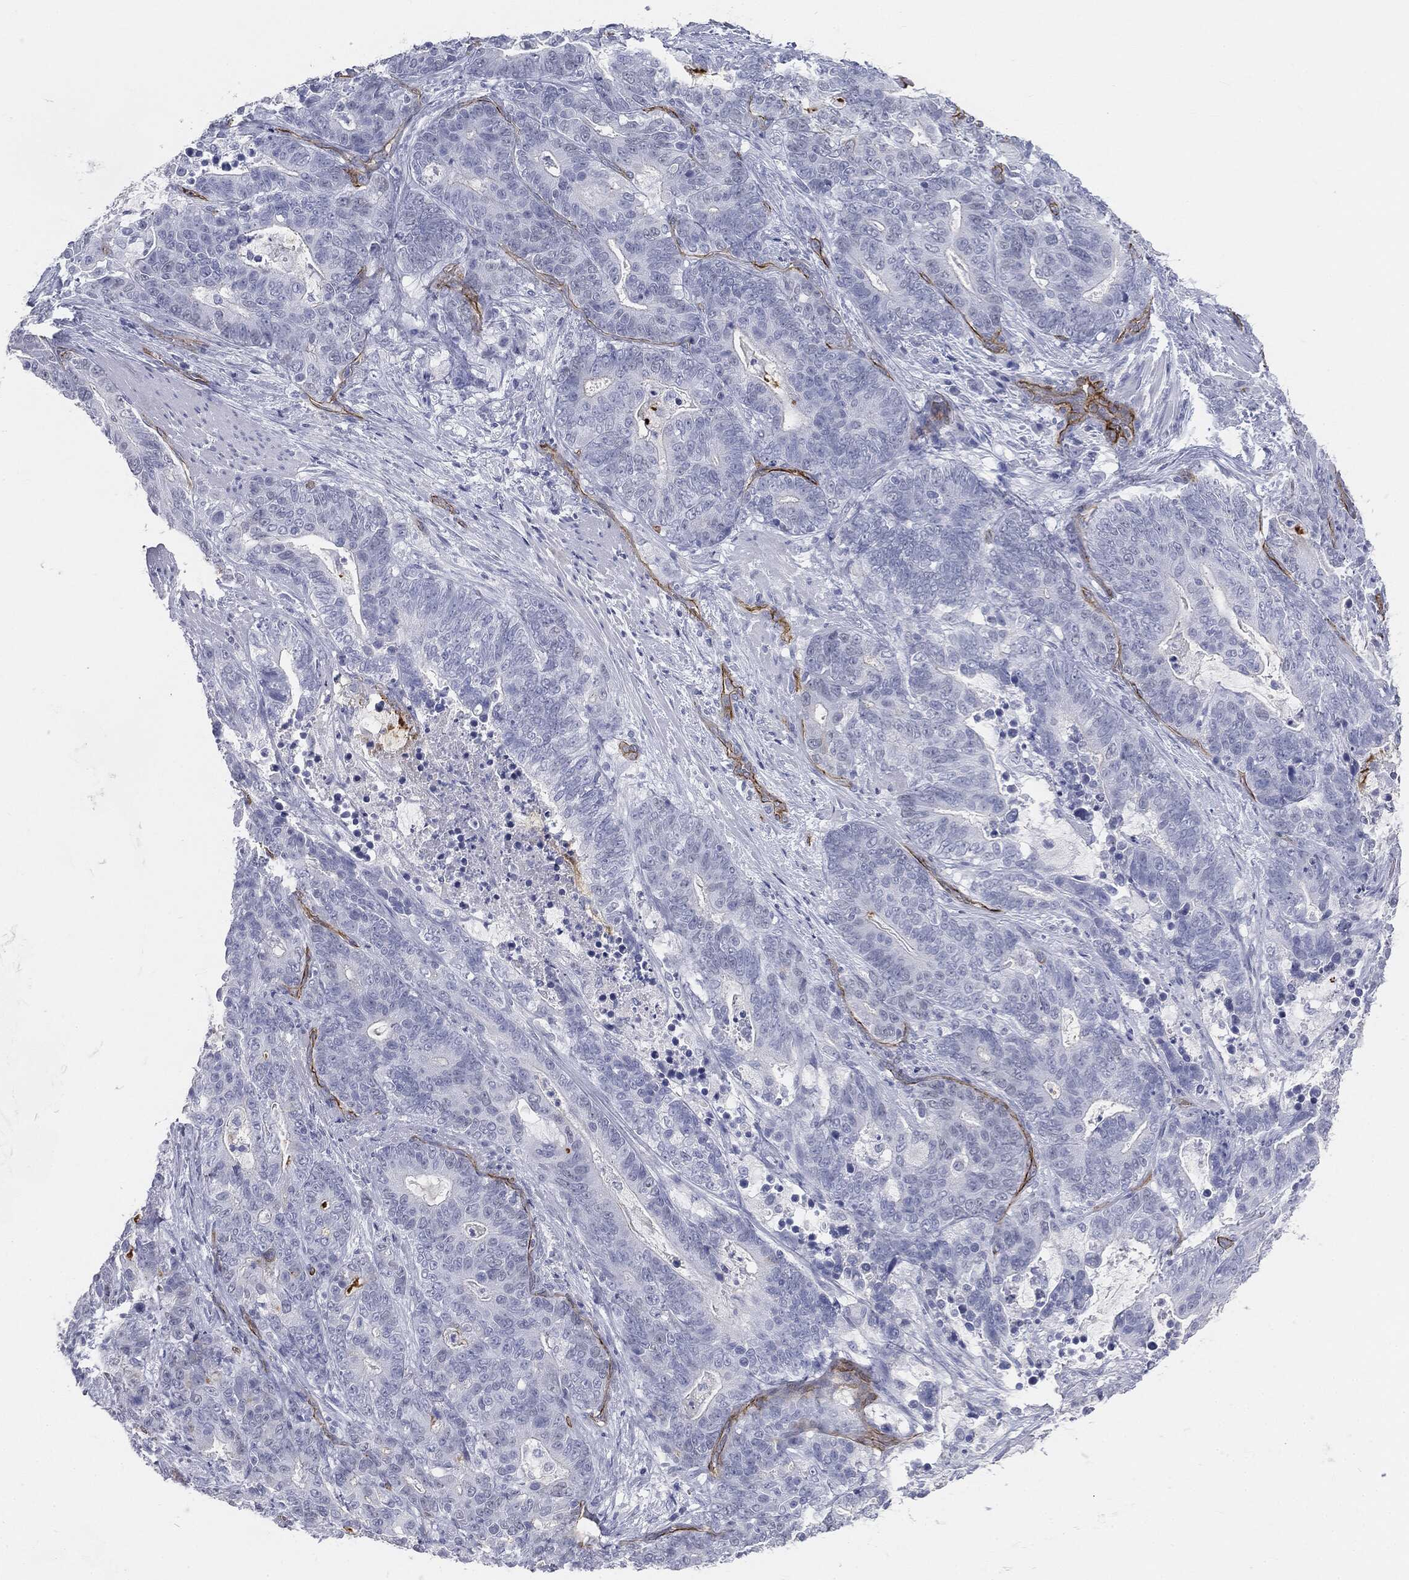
{"staining": {"intensity": "negative", "quantity": "none", "location": "none"}, "tissue": "stomach cancer", "cell_type": "Tumor cells", "image_type": "cancer", "snomed": [{"axis": "morphology", "description": "Normal tissue, NOS"}, {"axis": "morphology", "description": "Adenocarcinoma, NOS"}, {"axis": "topography", "description": "Stomach"}], "caption": "Photomicrograph shows no significant protein expression in tumor cells of stomach cancer (adenocarcinoma). (Stains: DAB immunohistochemistry with hematoxylin counter stain, Microscopy: brightfield microscopy at high magnification).", "gene": "MUC5AC", "patient": {"sex": "female", "age": 64}}